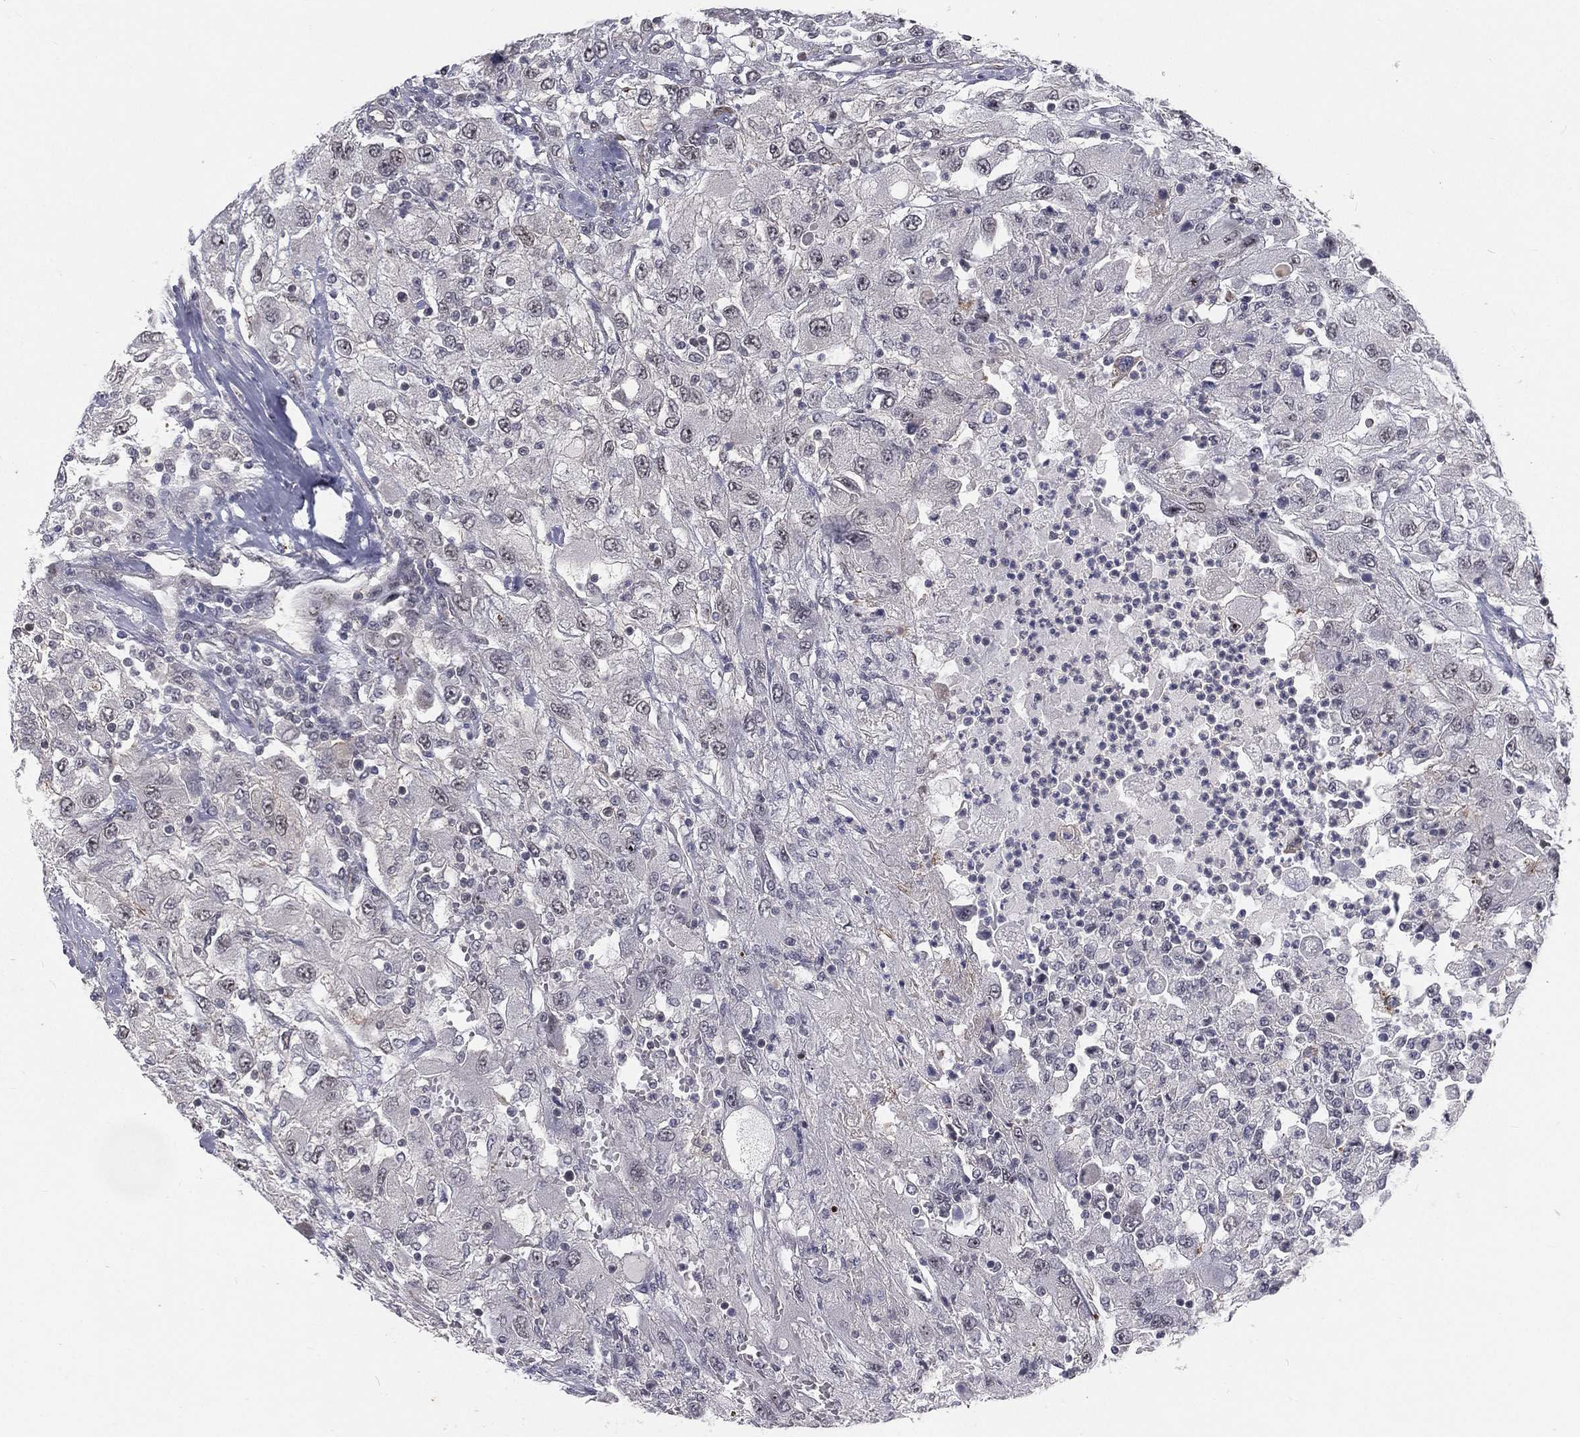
{"staining": {"intensity": "negative", "quantity": "none", "location": "none"}, "tissue": "renal cancer", "cell_type": "Tumor cells", "image_type": "cancer", "snomed": [{"axis": "morphology", "description": "Adenocarcinoma, NOS"}, {"axis": "topography", "description": "Kidney"}], "caption": "IHC of renal cancer (adenocarcinoma) displays no positivity in tumor cells.", "gene": "MORC2", "patient": {"sex": "female", "age": 67}}